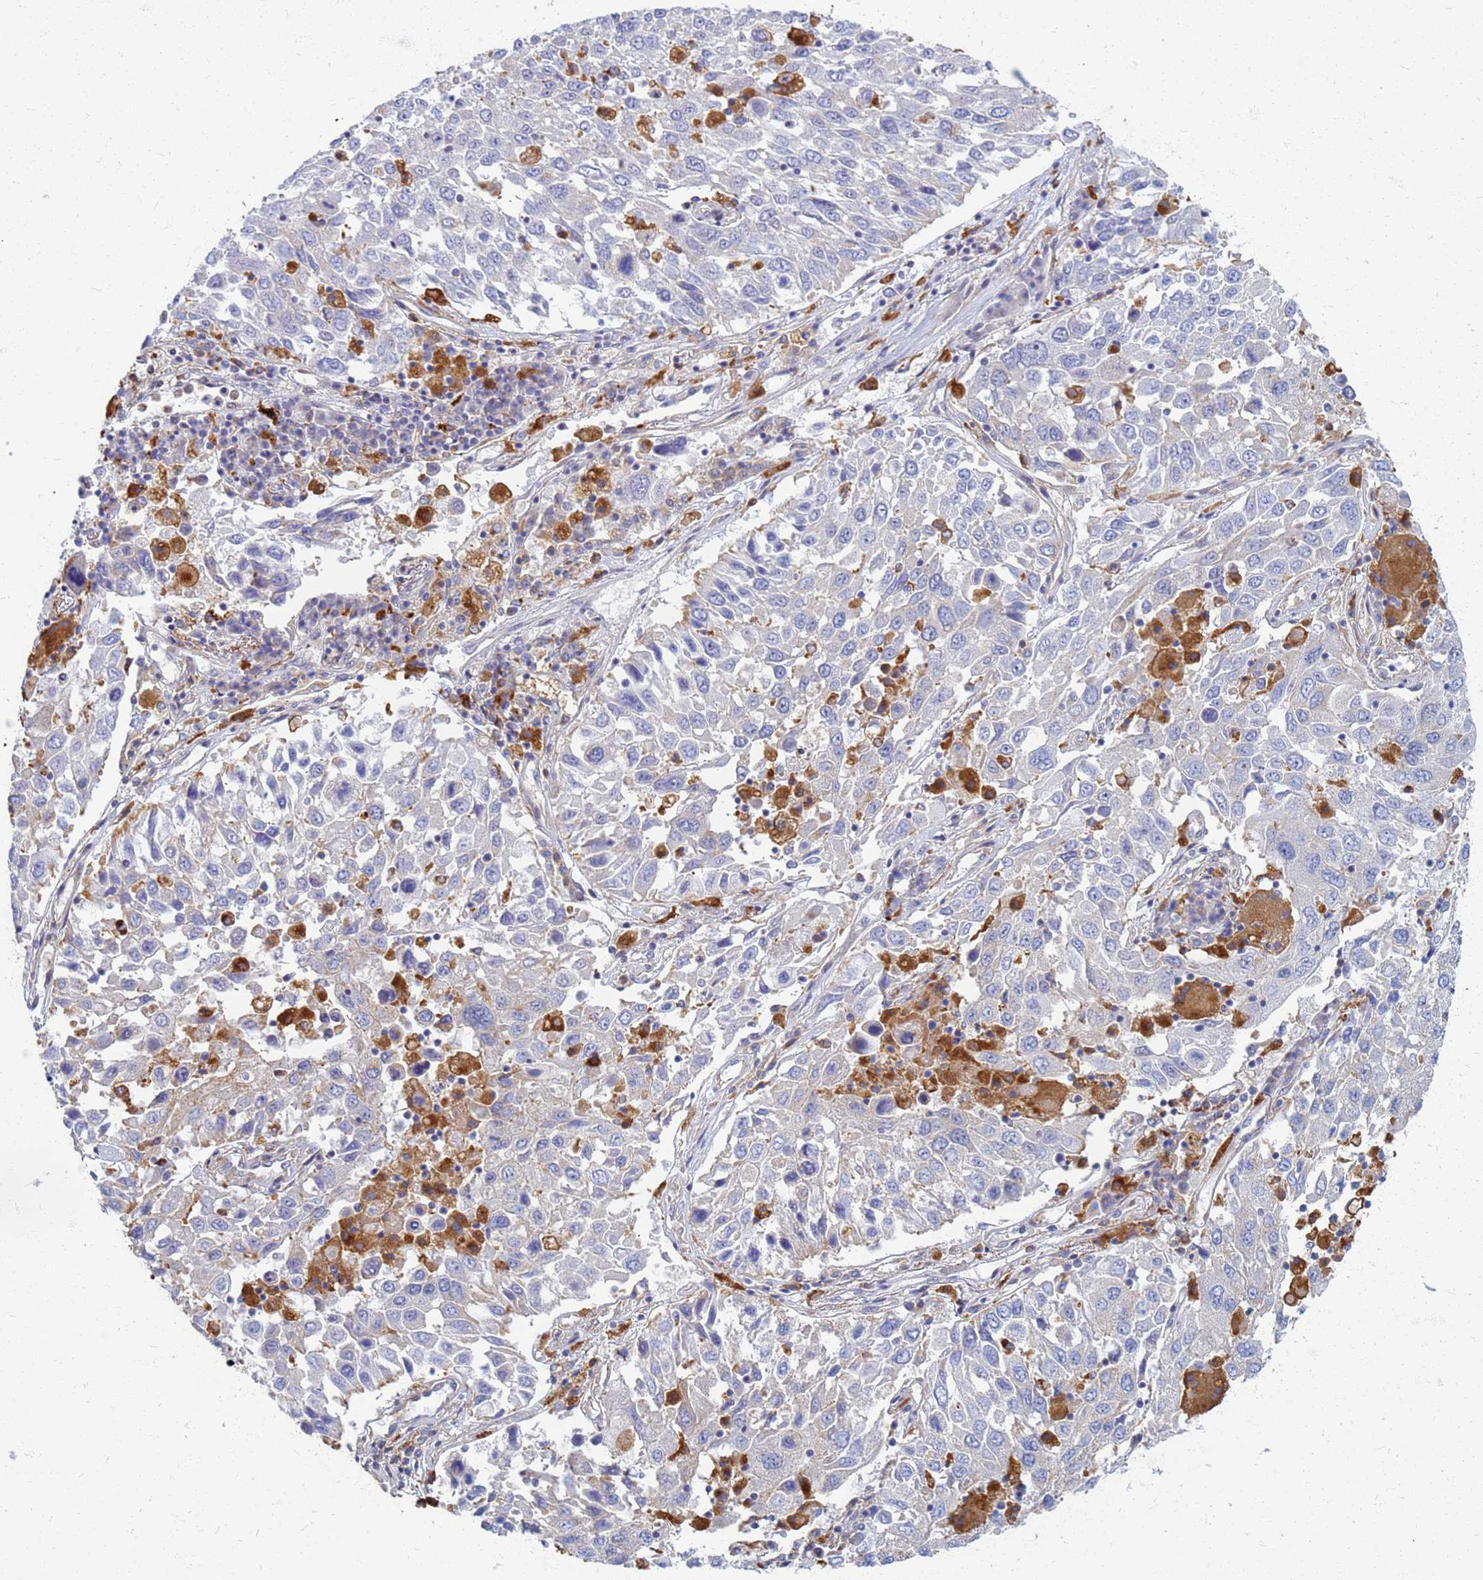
{"staining": {"intensity": "negative", "quantity": "none", "location": "none"}, "tissue": "lung cancer", "cell_type": "Tumor cells", "image_type": "cancer", "snomed": [{"axis": "morphology", "description": "Squamous cell carcinoma, NOS"}, {"axis": "topography", "description": "Lung"}], "caption": "Squamous cell carcinoma (lung) was stained to show a protein in brown. There is no significant expression in tumor cells.", "gene": "ATP6V1E1", "patient": {"sex": "male", "age": 65}}